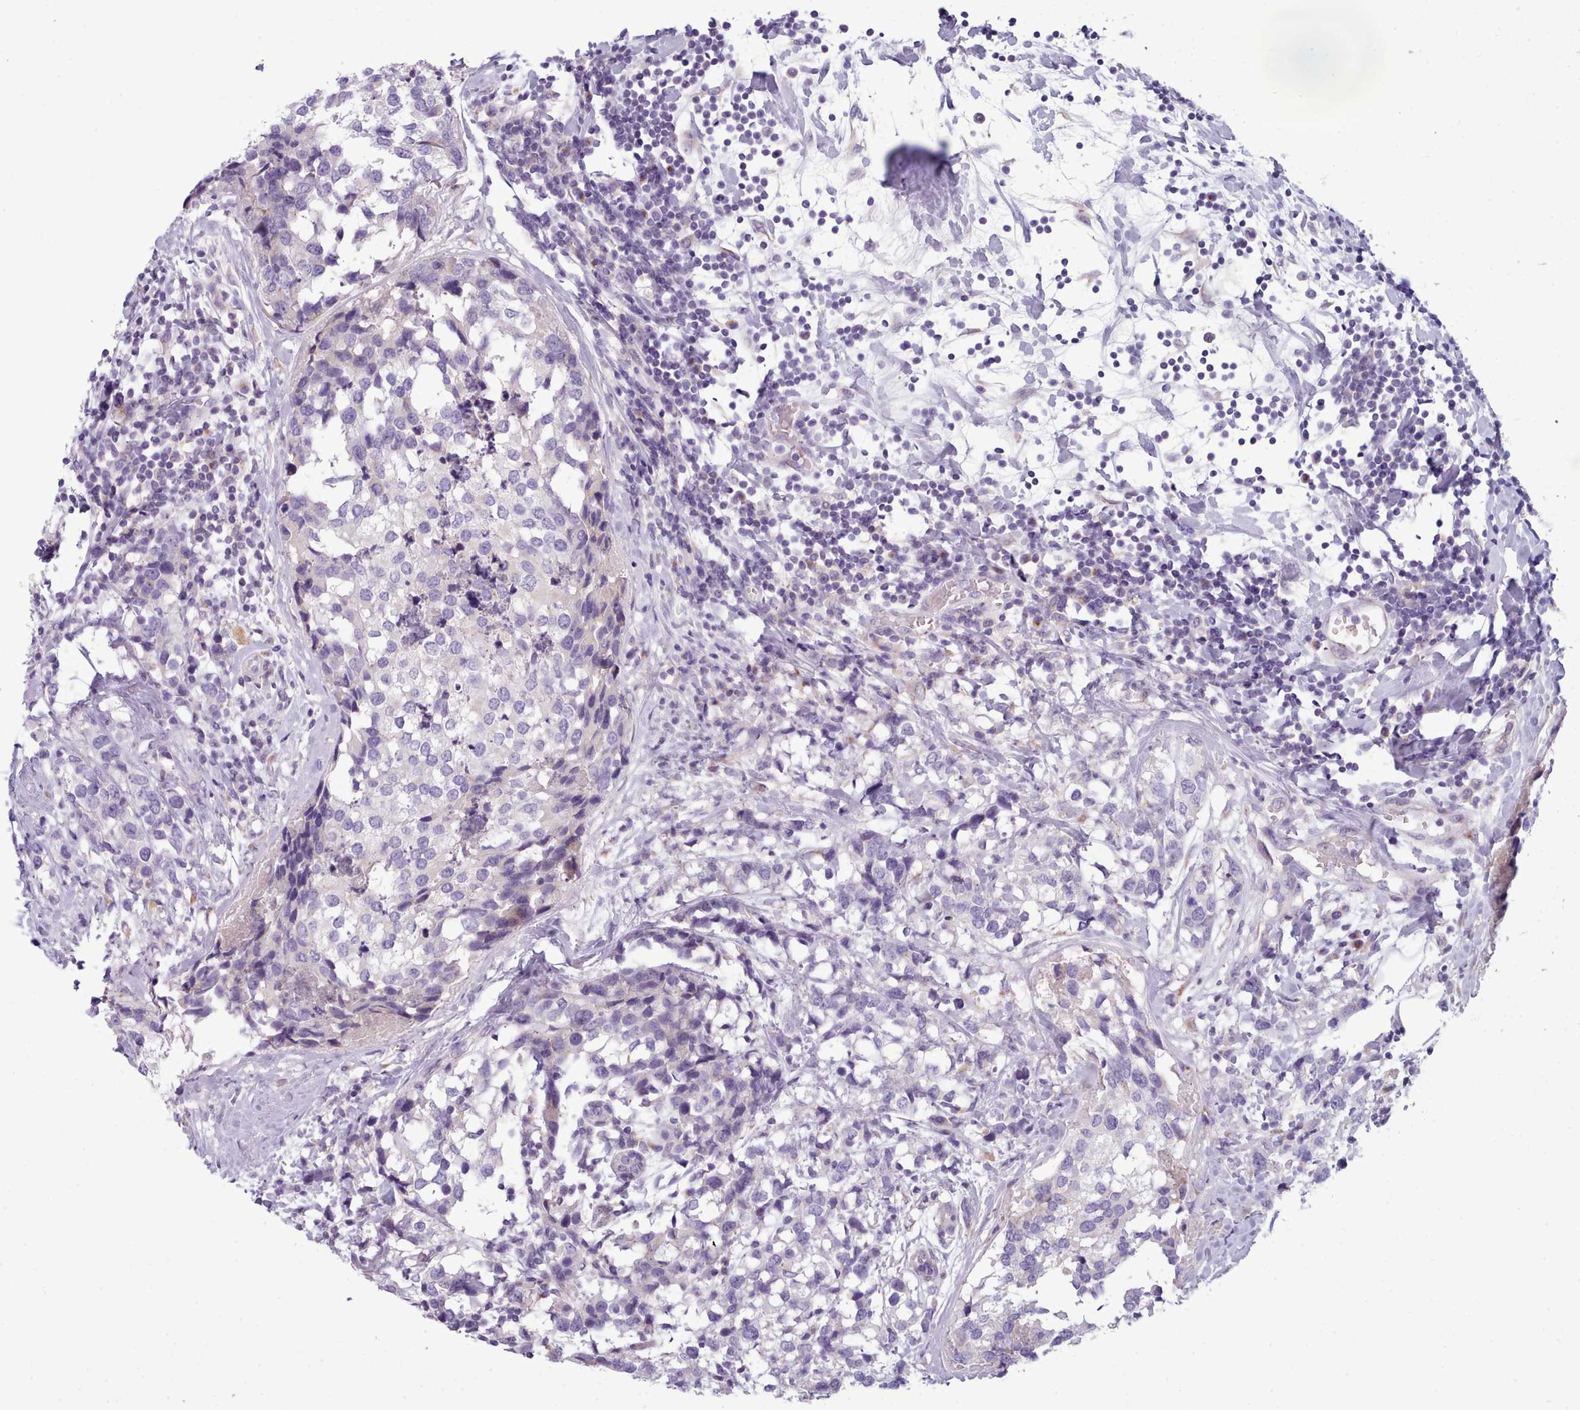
{"staining": {"intensity": "negative", "quantity": "none", "location": "none"}, "tissue": "breast cancer", "cell_type": "Tumor cells", "image_type": "cancer", "snomed": [{"axis": "morphology", "description": "Lobular carcinoma"}, {"axis": "topography", "description": "Breast"}], "caption": "An image of breast lobular carcinoma stained for a protein exhibits no brown staining in tumor cells.", "gene": "MYRFL", "patient": {"sex": "female", "age": 59}}